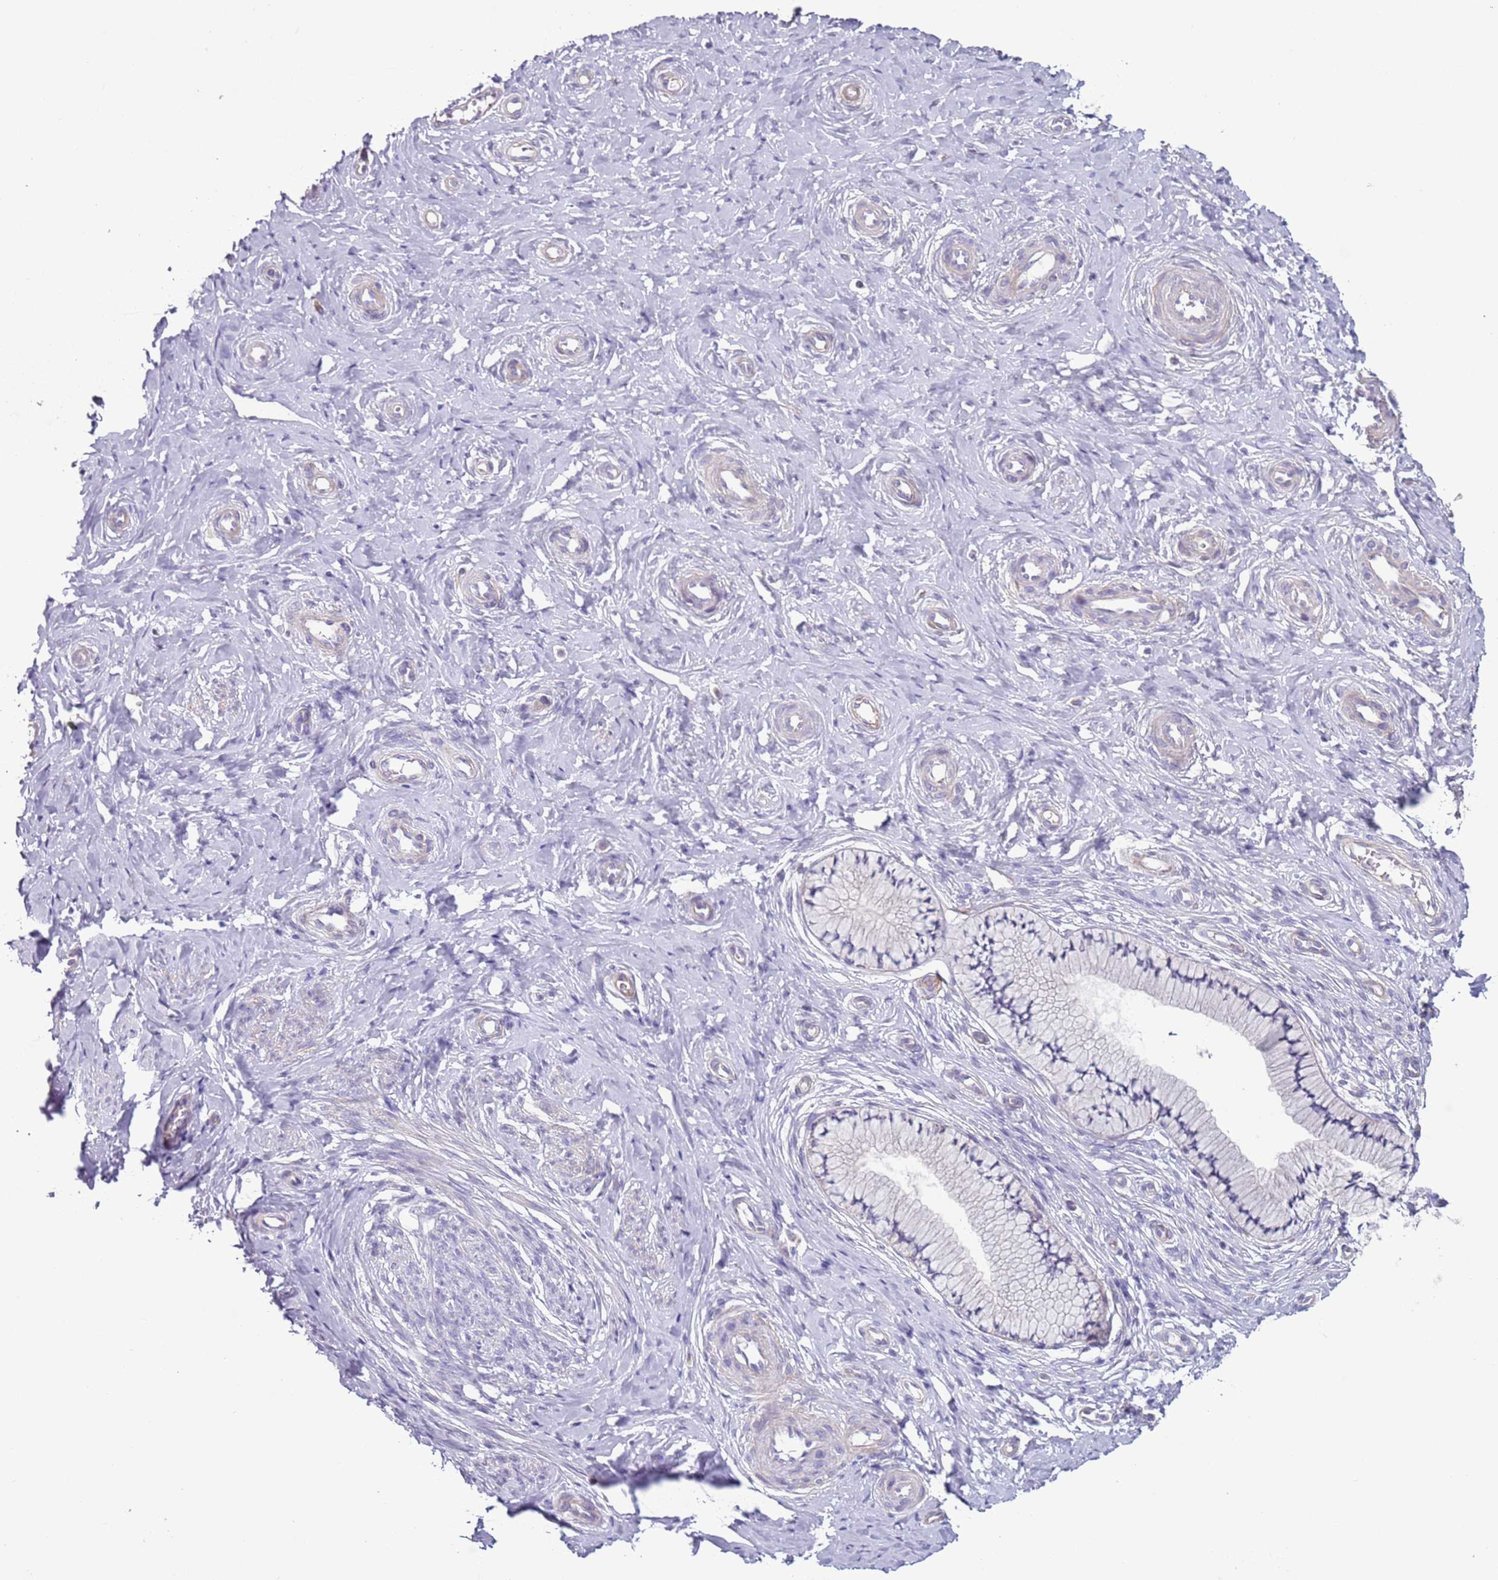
{"staining": {"intensity": "negative", "quantity": "none", "location": "none"}, "tissue": "cervix", "cell_type": "Glandular cells", "image_type": "normal", "snomed": [{"axis": "morphology", "description": "Normal tissue, NOS"}, {"axis": "topography", "description": "Cervix"}], "caption": "DAB immunohistochemical staining of unremarkable human cervix shows no significant positivity in glandular cells.", "gene": "HEATR1", "patient": {"sex": "female", "age": 36}}